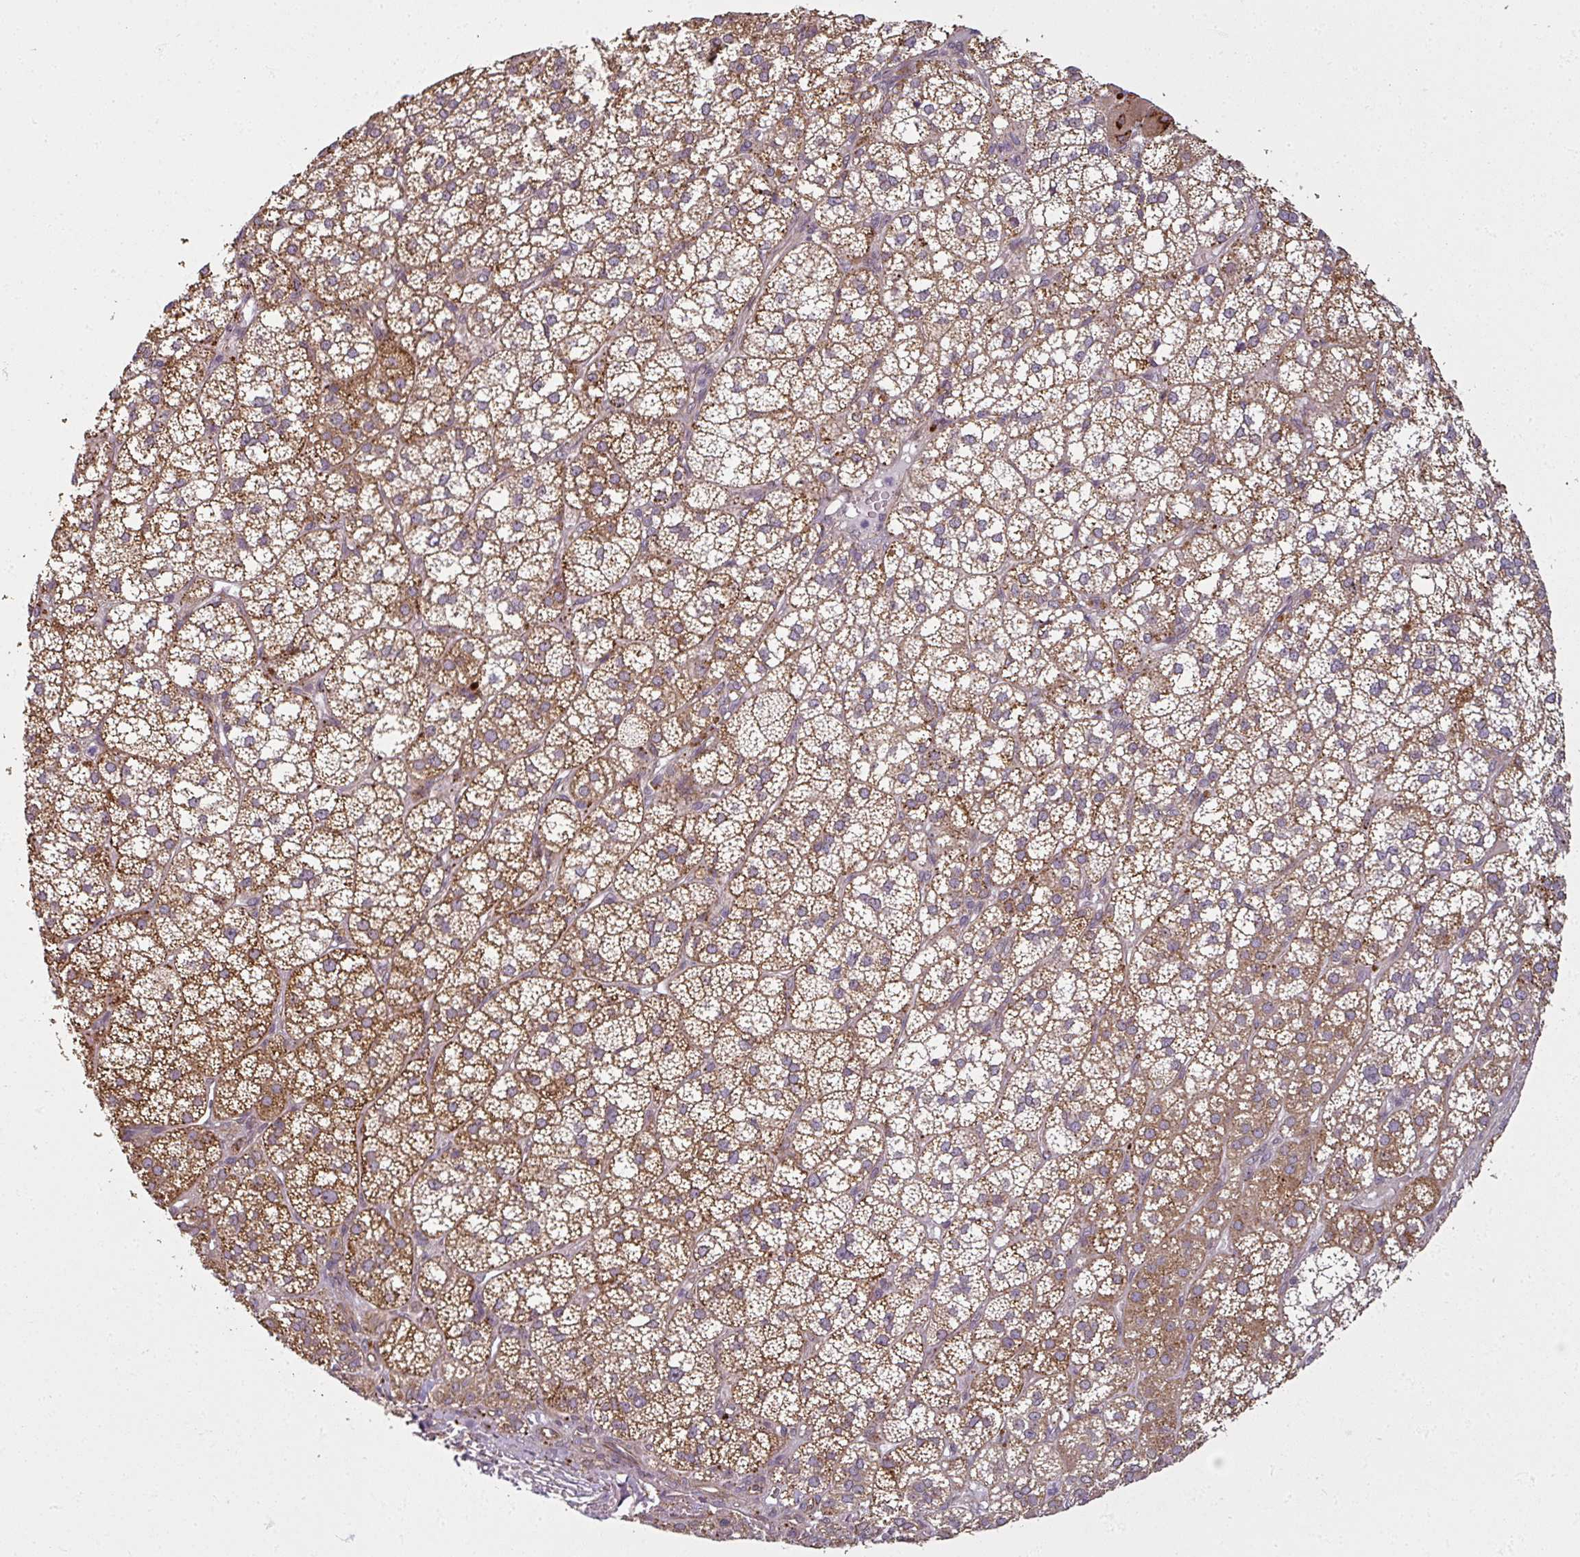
{"staining": {"intensity": "strong", "quantity": ">75%", "location": "cytoplasmic/membranous"}, "tissue": "adrenal gland", "cell_type": "Glandular cells", "image_type": "normal", "snomed": [{"axis": "morphology", "description": "Normal tissue, NOS"}, {"axis": "topography", "description": "Adrenal gland"}], "caption": "Adrenal gland stained with IHC displays strong cytoplasmic/membranous staining in about >75% of glandular cells. (DAB (3,3'-diaminobenzidine) = brown stain, brightfield microscopy at high magnification).", "gene": "DIMT1", "patient": {"sex": "female", "age": 60}}